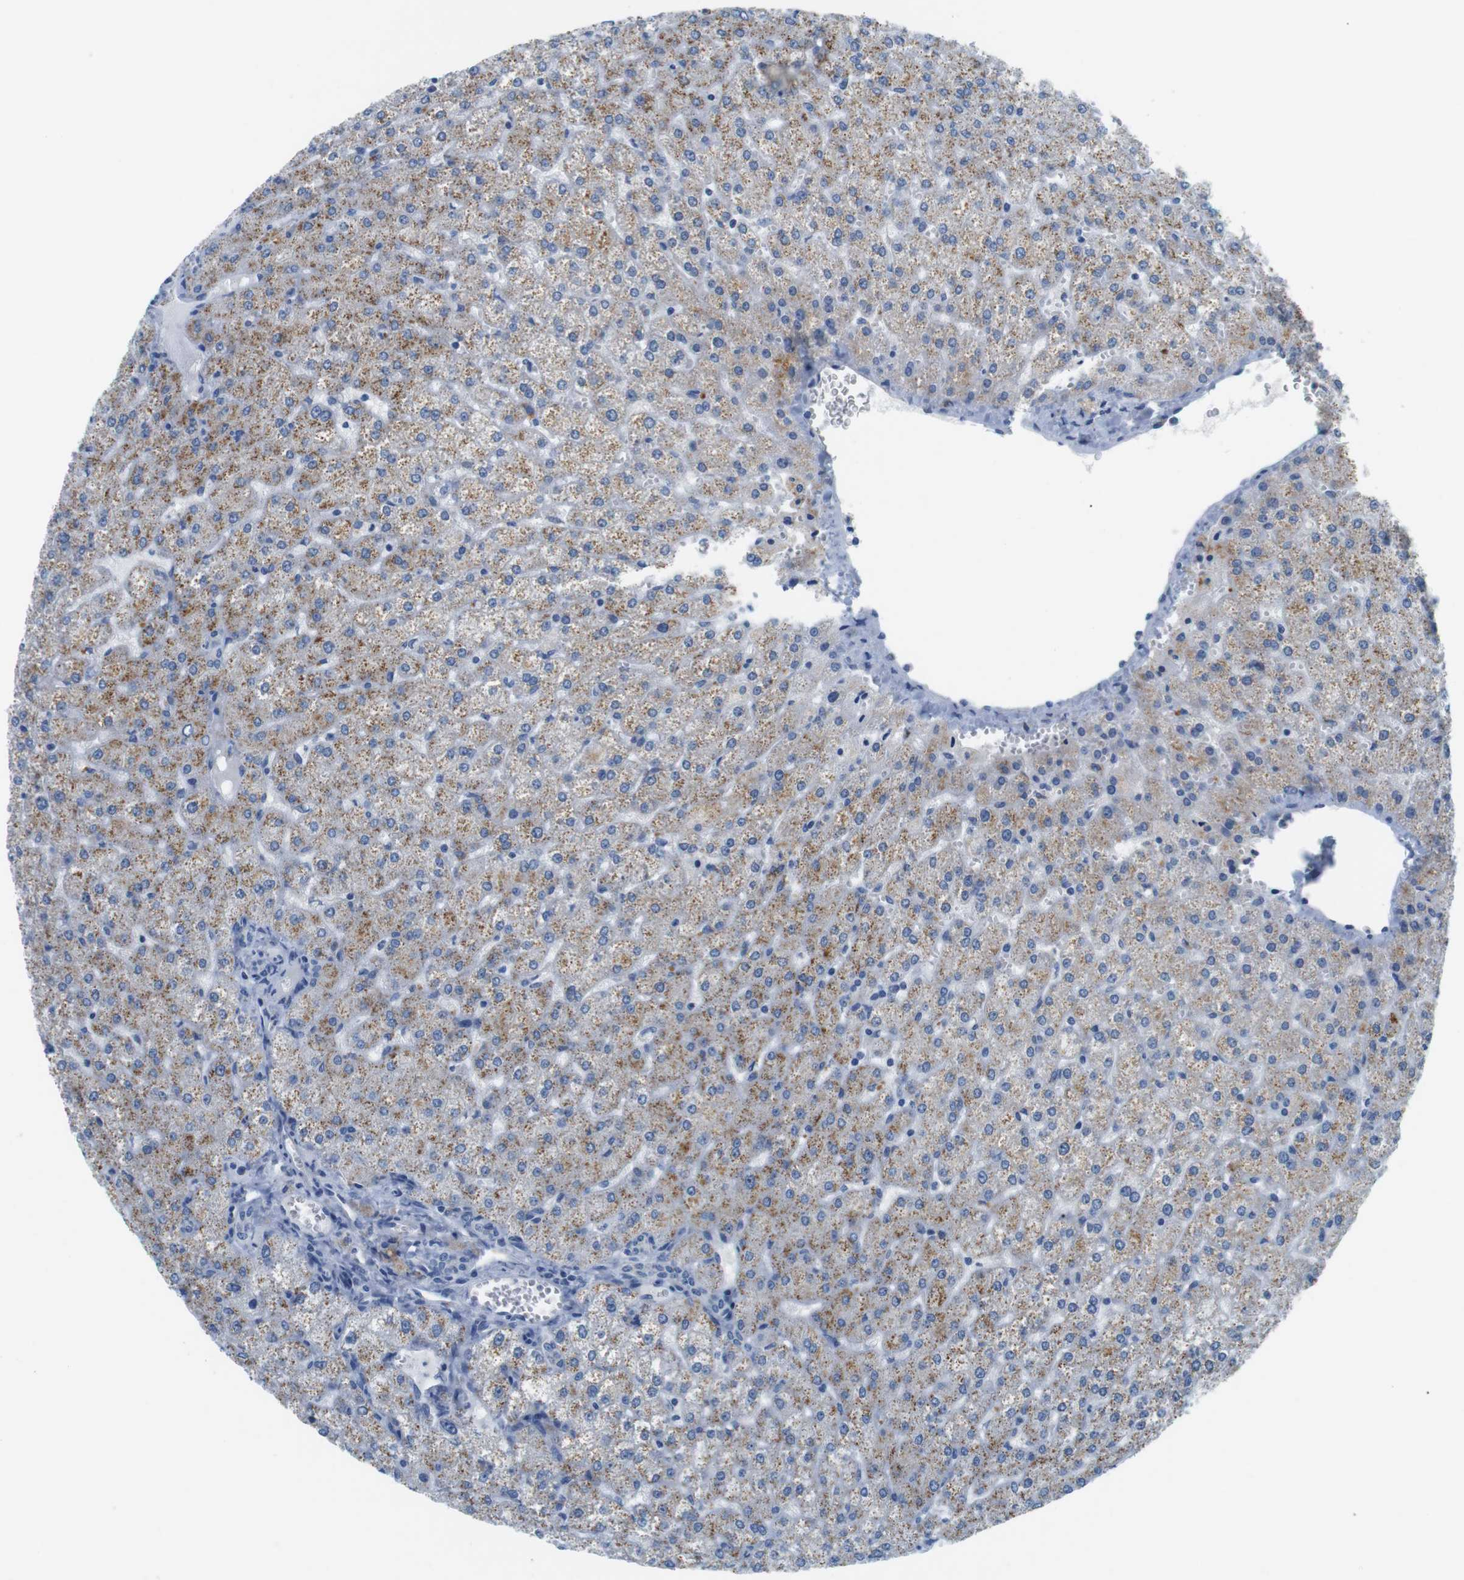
{"staining": {"intensity": "negative", "quantity": "none", "location": "none"}, "tissue": "liver", "cell_type": "Cholangiocytes", "image_type": "normal", "snomed": [{"axis": "morphology", "description": "Normal tissue, NOS"}, {"axis": "topography", "description": "Liver"}], "caption": "IHC histopathology image of benign human liver stained for a protein (brown), which exhibits no staining in cholangiocytes. (Brightfield microscopy of DAB immunohistochemistry at high magnification).", "gene": "GOLGA2", "patient": {"sex": "female", "age": 32}}